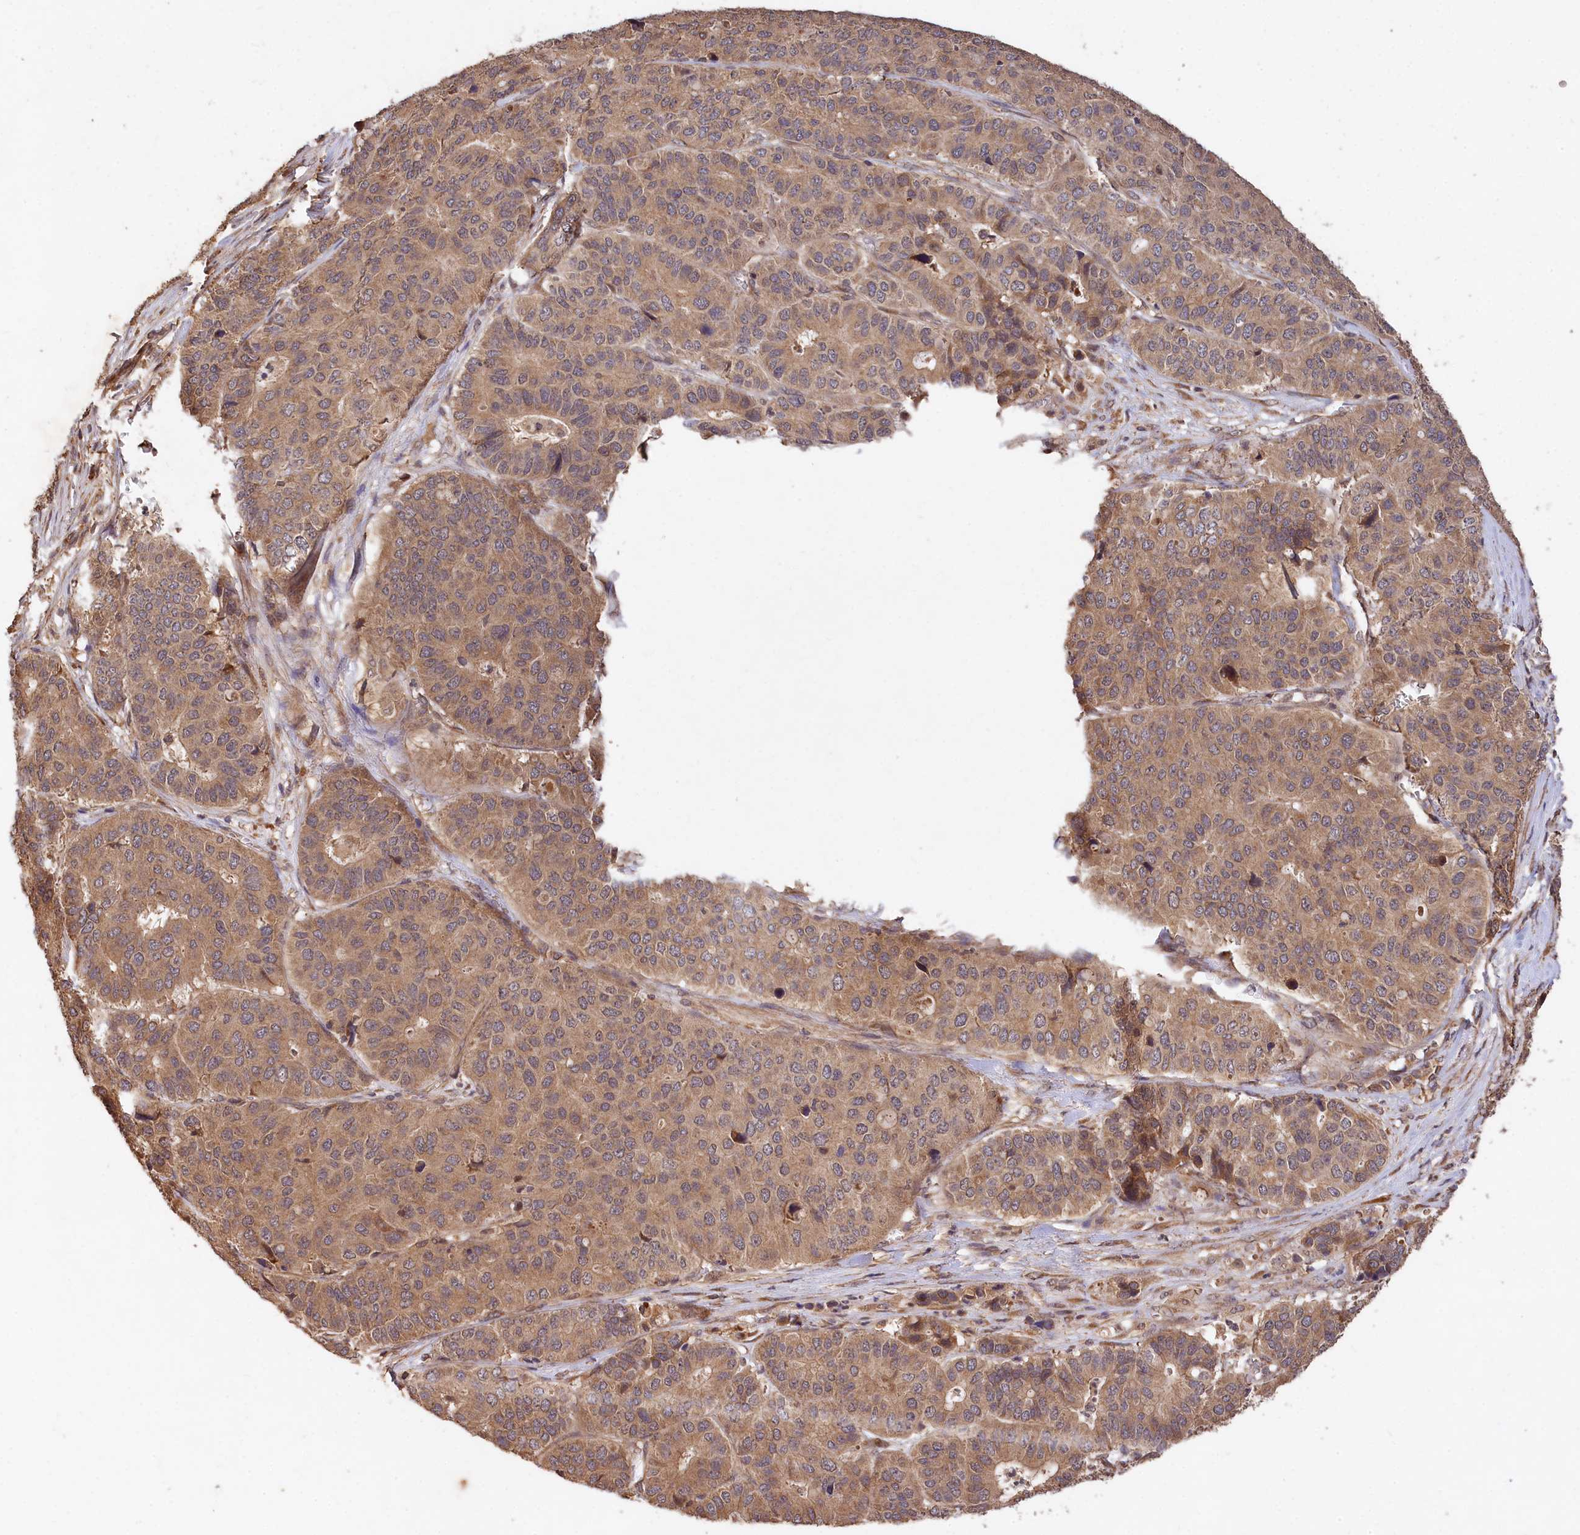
{"staining": {"intensity": "moderate", "quantity": ">75%", "location": "cytoplasmic/membranous"}, "tissue": "pancreatic cancer", "cell_type": "Tumor cells", "image_type": "cancer", "snomed": [{"axis": "morphology", "description": "Adenocarcinoma, NOS"}, {"axis": "topography", "description": "Pancreas"}], "caption": "Pancreatic cancer stained with a brown dye reveals moderate cytoplasmic/membranous positive staining in about >75% of tumor cells.", "gene": "MCF2L2", "patient": {"sex": "male", "age": 50}}